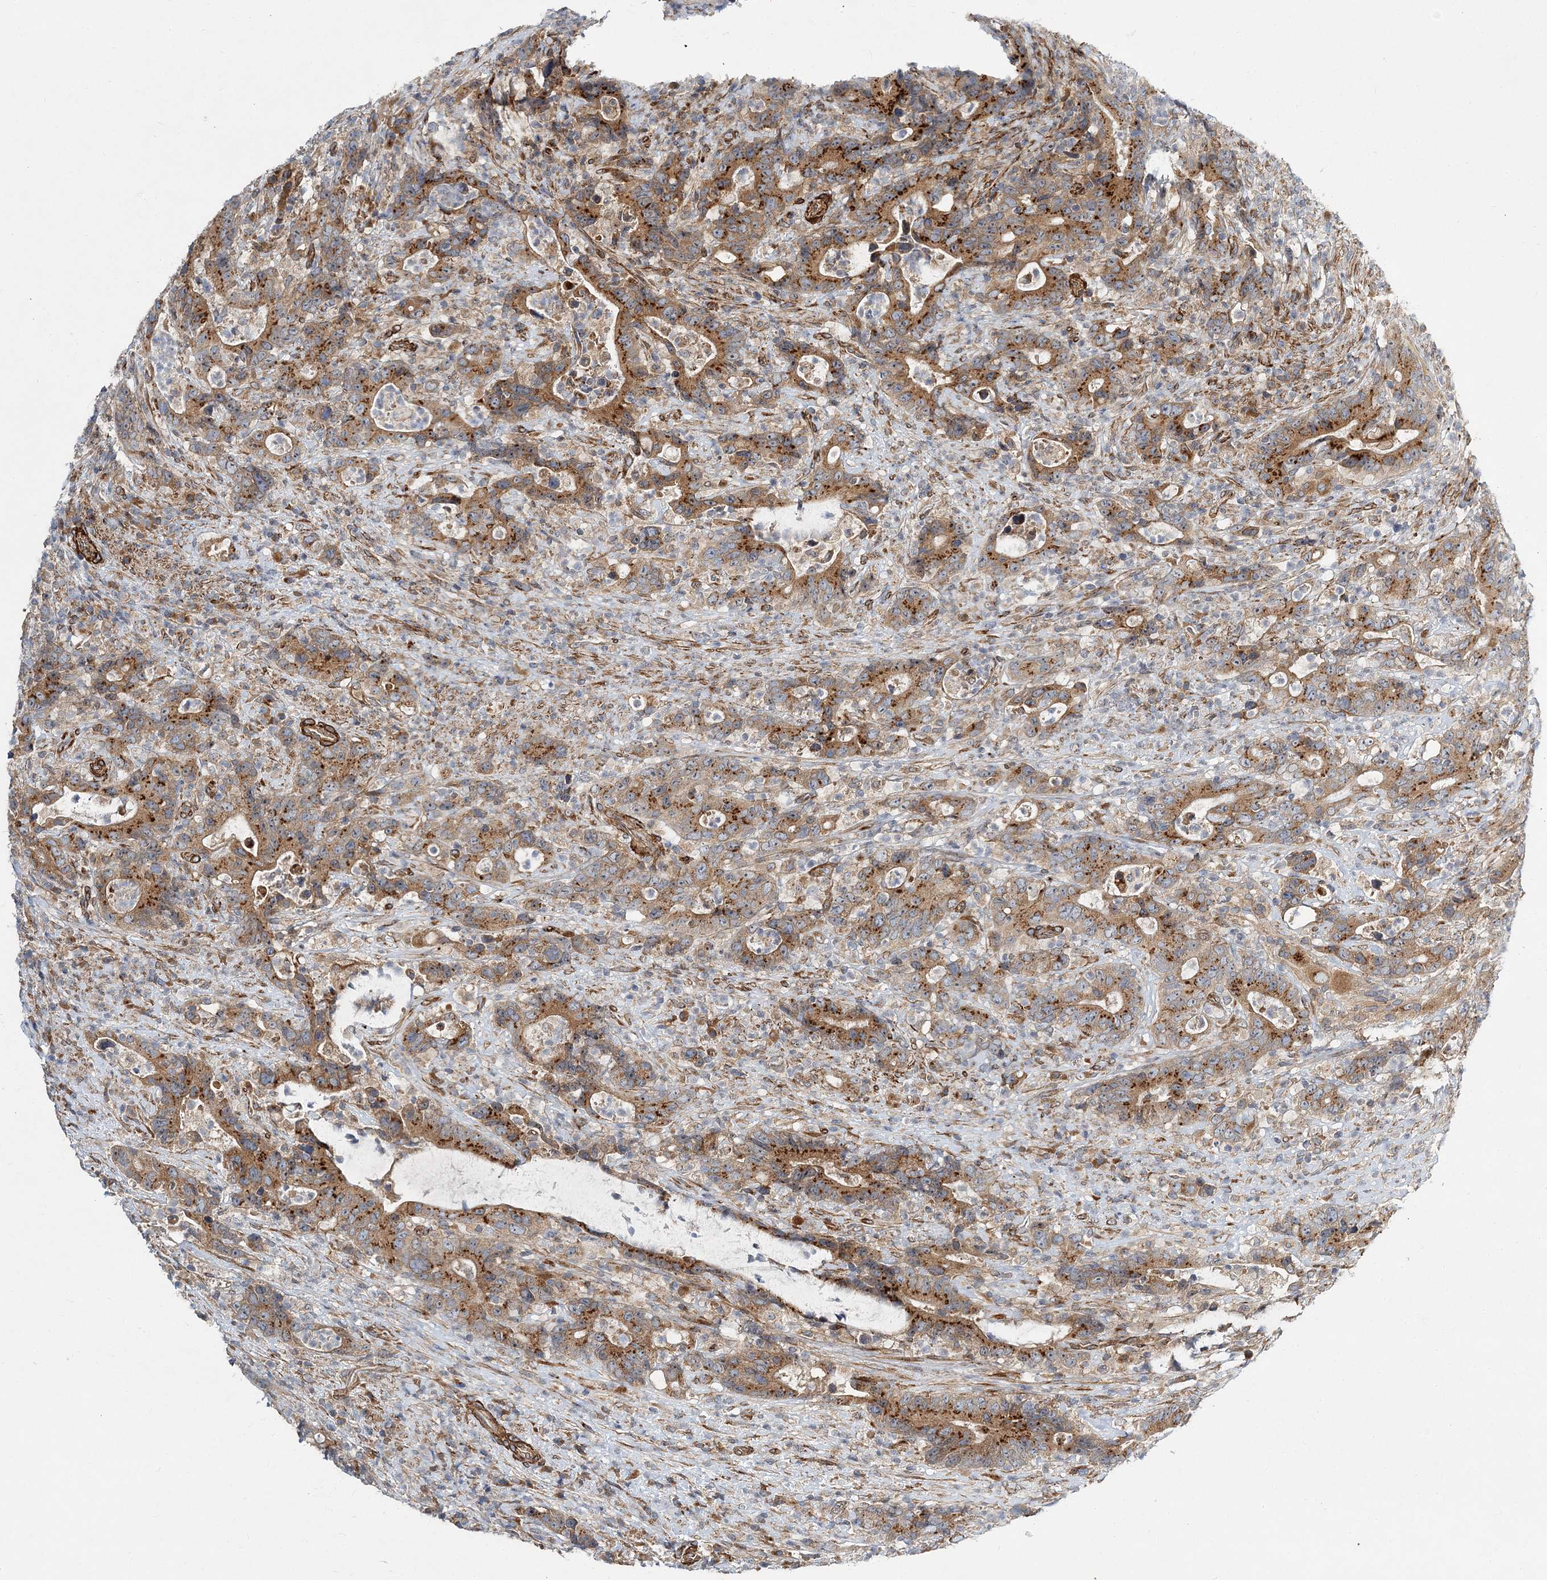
{"staining": {"intensity": "strong", "quantity": ">75%", "location": "cytoplasmic/membranous"}, "tissue": "colorectal cancer", "cell_type": "Tumor cells", "image_type": "cancer", "snomed": [{"axis": "morphology", "description": "Adenocarcinoma, NOS"}, {"axis": "topography", "description": "Colon"}], "caption": "Colorectal adenocarcinoma stained with DAB IHC reveals high levels of strong cytoplasmic/membranous positivity in approximately >75% of tumor cells.", "gene": "NBAS", "patient": {"sex": "female", "age": 75}}